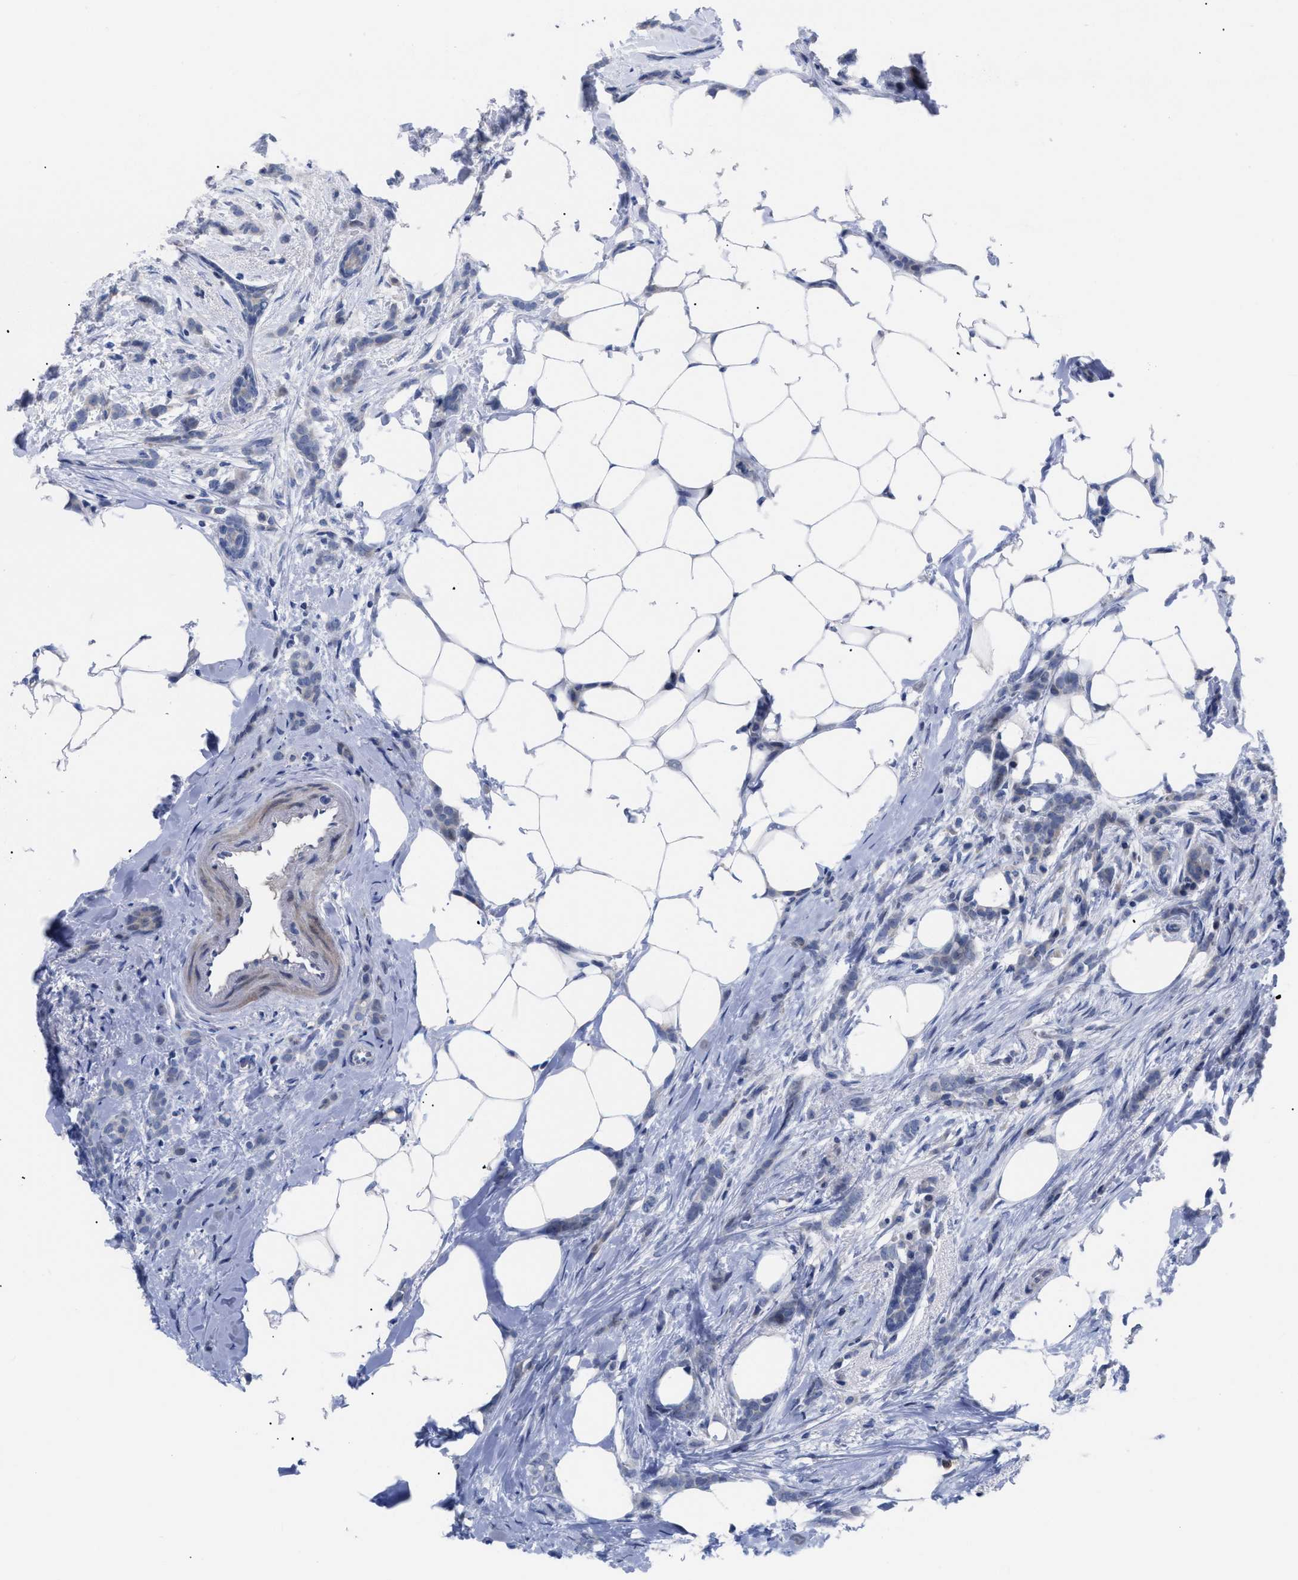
{"staining": {"intensity": "negative", "quantity": "none", "location": "none"}, "tissue": "breast cancer", "cell_type": "Tumor cells", "image_type": "cancer", "snomed": [{"axis": "morphology", "description": "Lobular carcinoma, in situ"}, {"axis": "morphology", "description": "Lobular carcinoma"}, {"axis": "topography", "description": "Breast"}], "caption": "Tumor cells are negative for protein expression in human breast cancer (lobular carcinoma in situ).", "gene": "CAV3", "patient": {"sex": "female", "age": 41}}